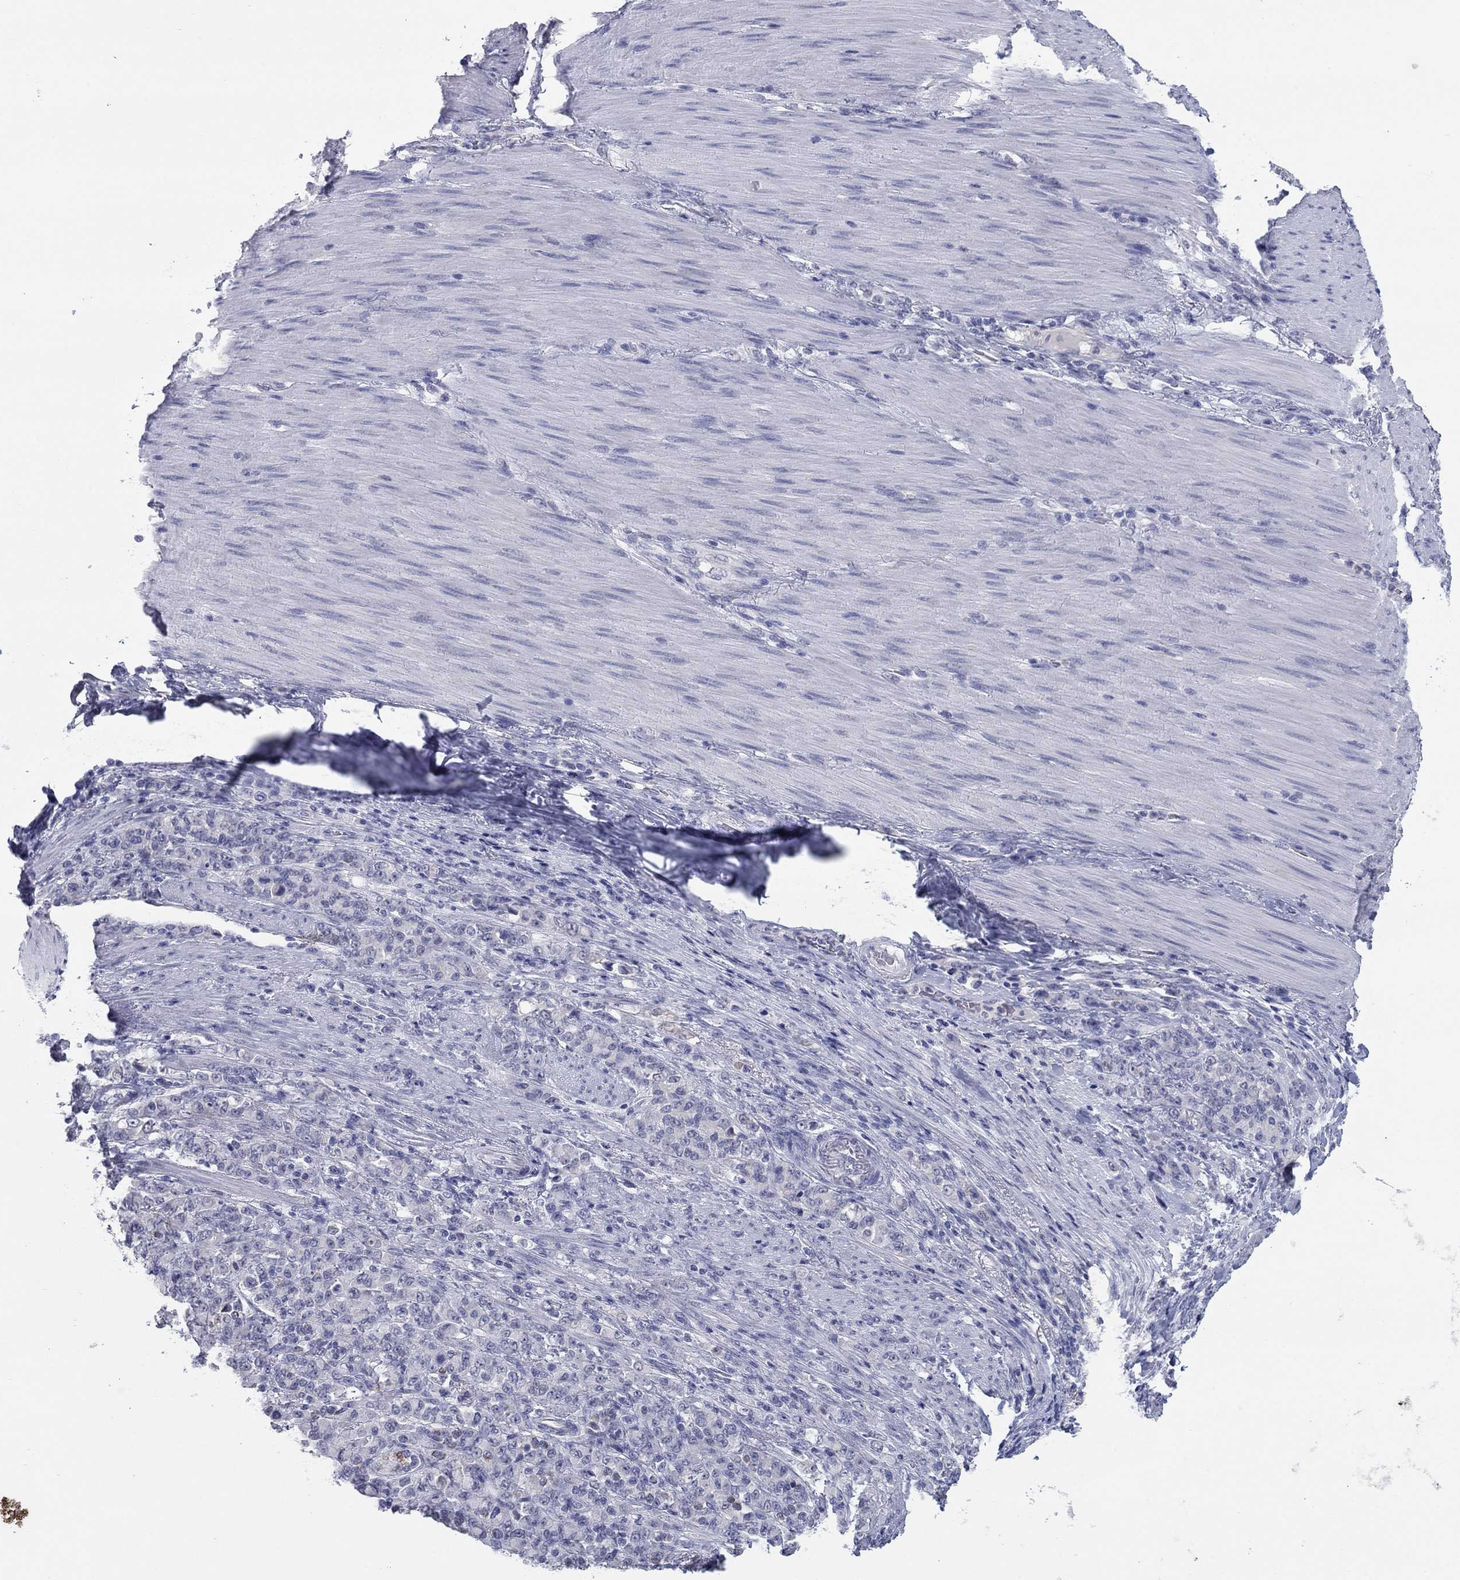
{"staining": {"intensity": "negative", "quantity": "none", "location": "none"}, "tissue": "stomach cancer", "cell_type": "Tumor cells", "image_type": "cancer", "snomed": [{"axis": "morphology", "description": "Normal tissue, NOS"}, {"axis": "morphology", "description": "Adenocarcinoma, NOS"}, {"axis": "topography", "description": "Stomach"}], "caption": "Micrograph shows no protein staining in tumor cells of stomach cancer (adenocarcinoma) tissue.", "gene": "KRT75", "patient": {"sex": "female", "age": 79}}